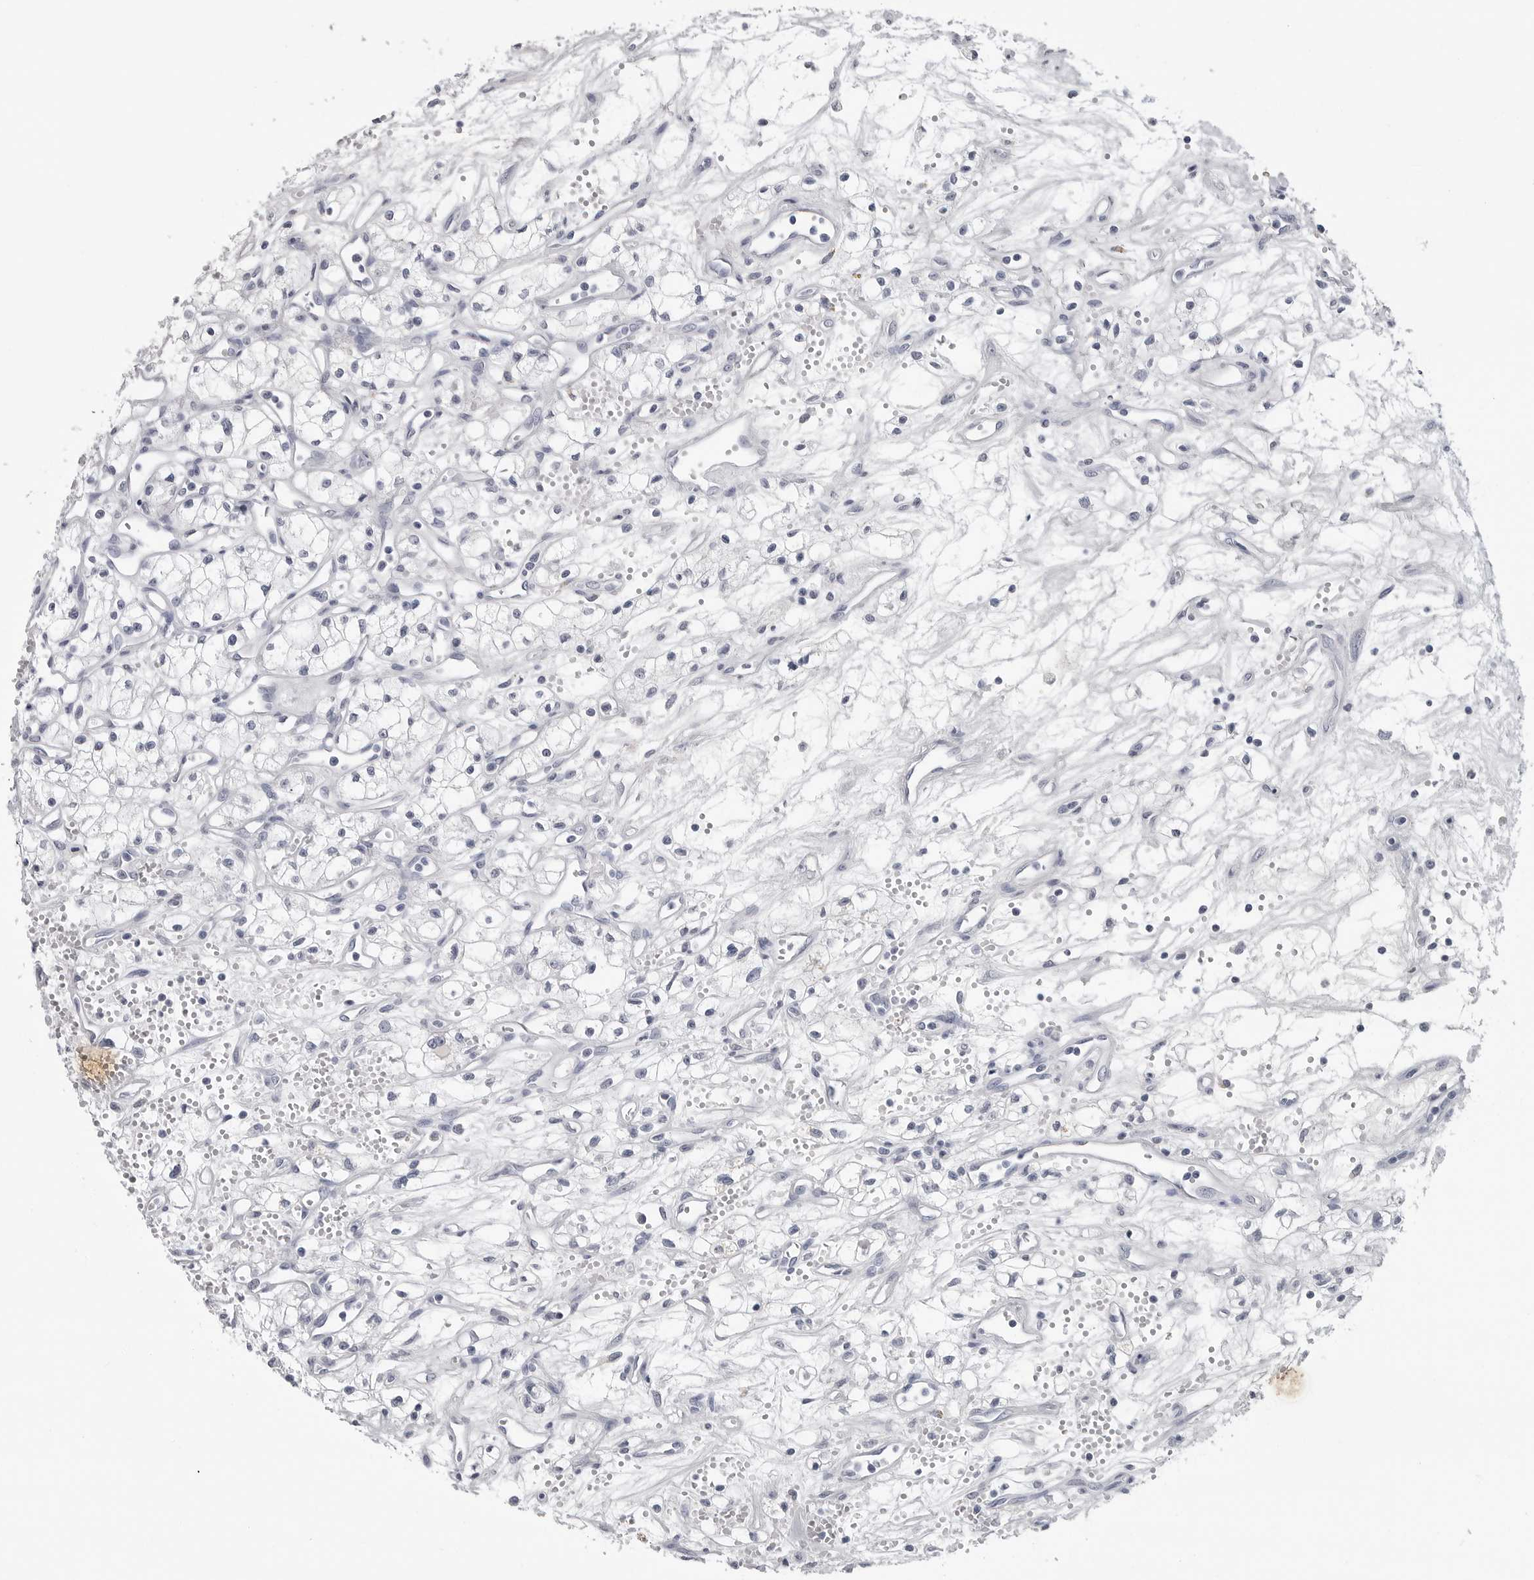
{"staining": {"intensity": "negative", "quantity": "none", "location": "none"}, "tissue": "renal cancer", "cell_type": "Tumor cells", "image_type": "cancer", "snomed": [{"axis": "morphology", "description": "Adenocarcinoma, NOS"}, {"axis": "topography", "description": "Kidney"}], "caption": "A high-resolution histopathology image shows immunohistochemistry (IHC) staining of renal cancer, which displays no significant positivity in tumor cells.", "gene": "AMPD1", "patient": {"sex": "male", "age": 59}}